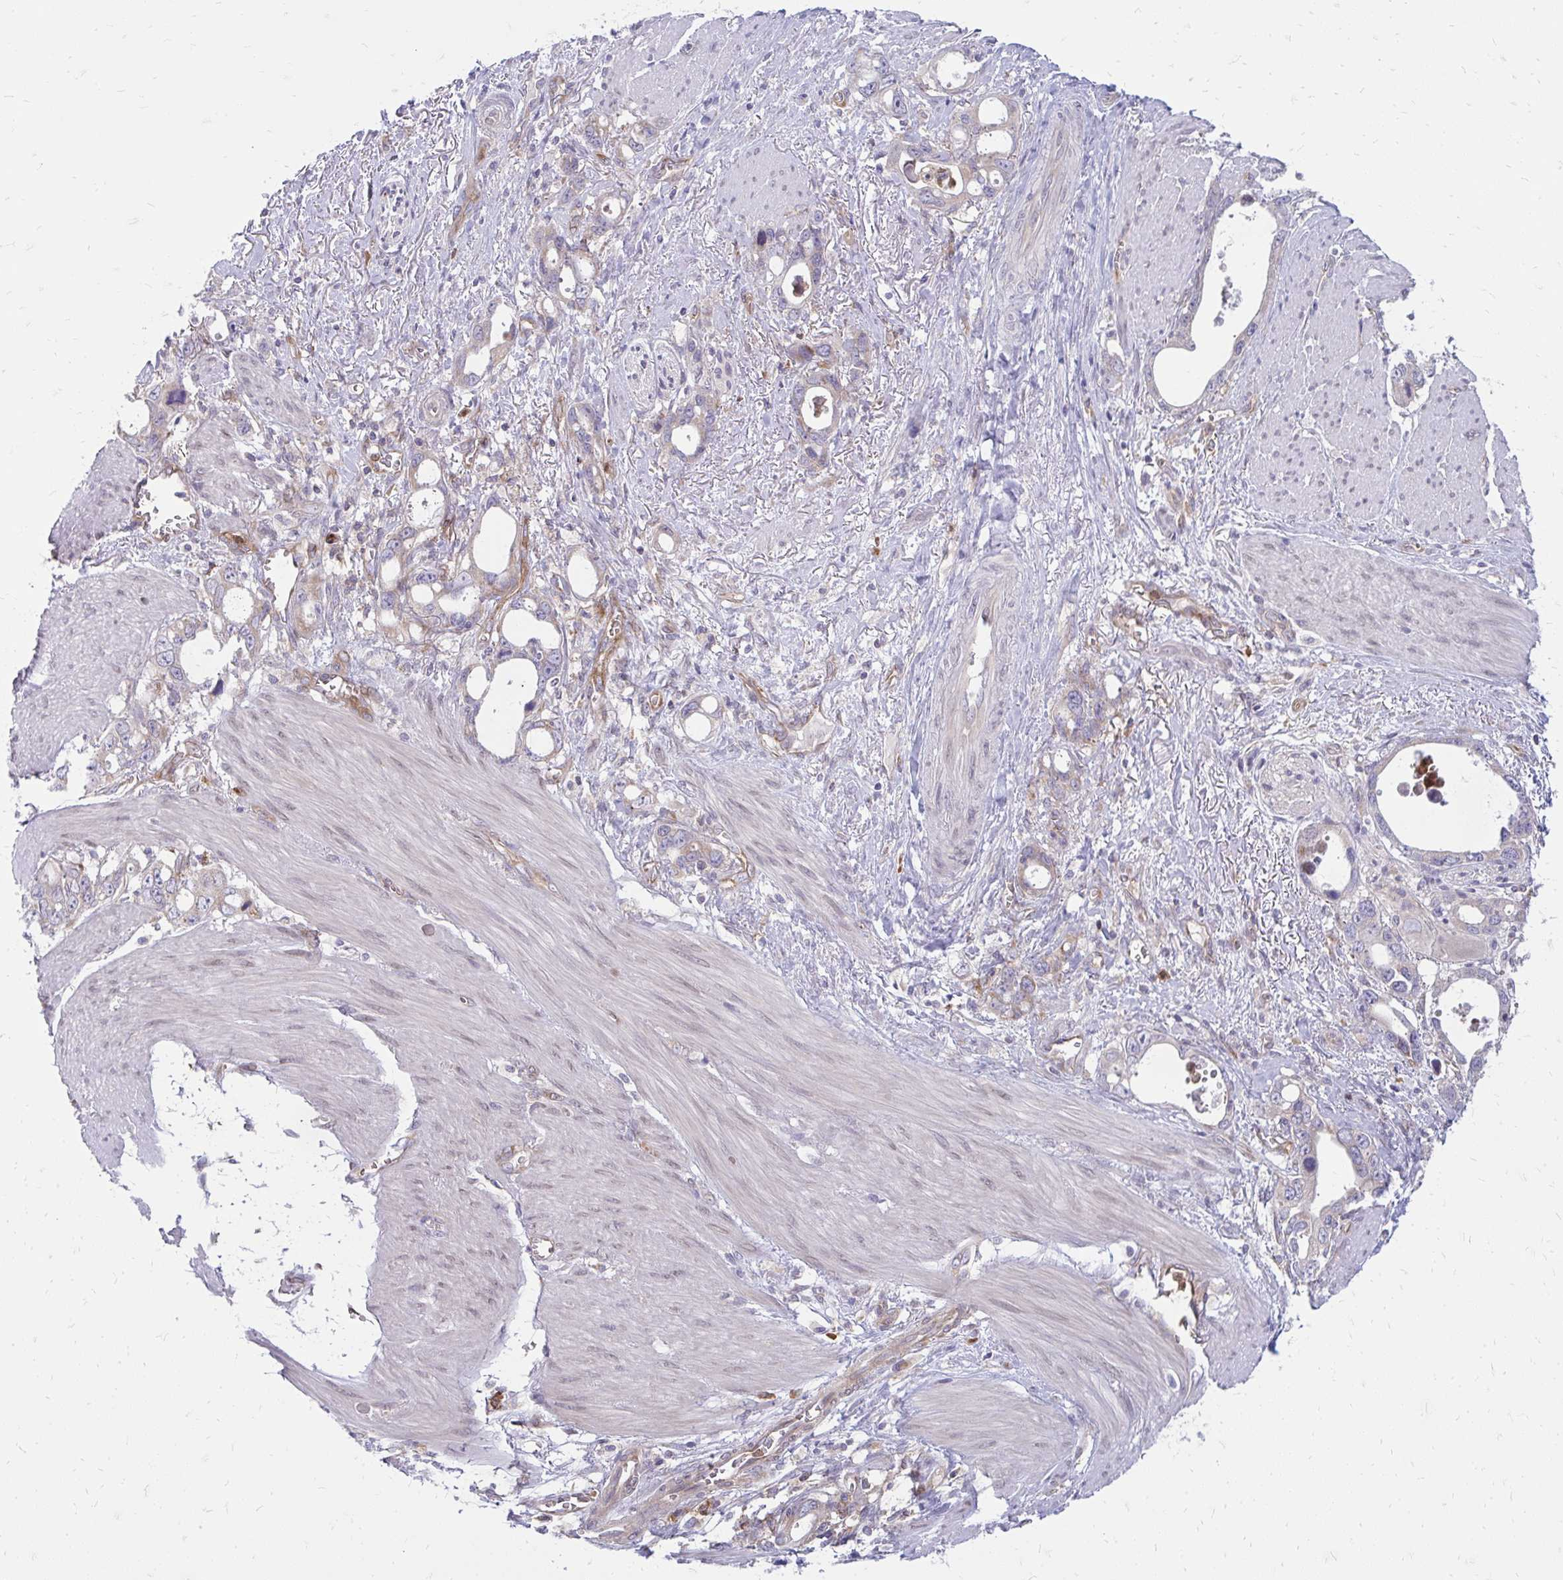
{"staining": {"intensity": "negative", "quantity": "none", "location": "none"}, "tissue": "stomach cancer", "cell_type": "Tumor cells", "image_type": "cancer", "snomed": [{"axis": "morphology", "description": "Adenocarcinoma, NOS"}, {"axis": "topography", "description": "Stomach, upper"}], "caption": "IHC of human stomach cancer exhibits no staining in tumor cells.", "gene": "ASAP1", "patient": {"sex": "male", "age": 74}}